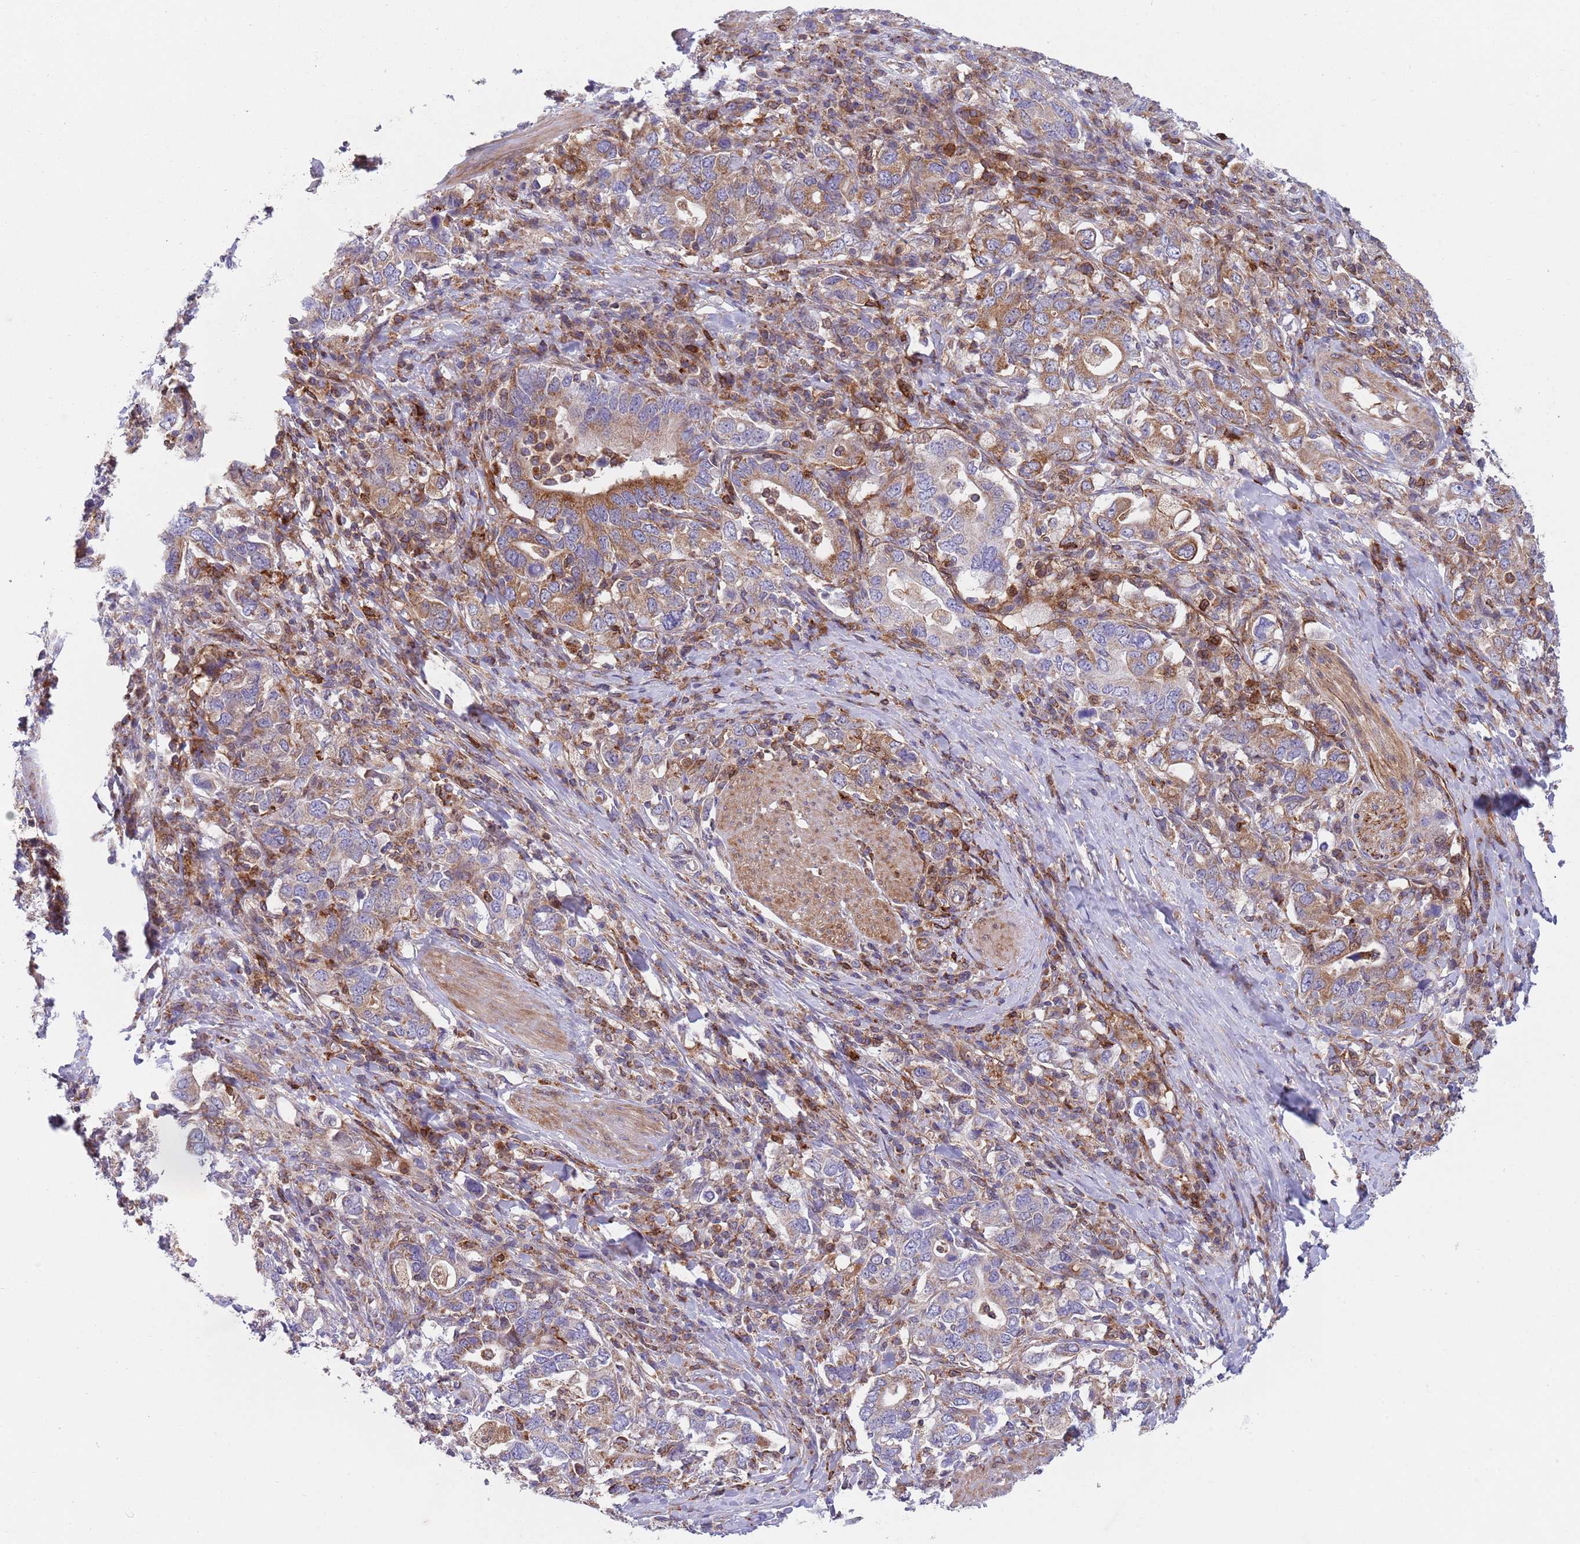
{"staining": {"intensity": "moderate", "quantity": "25%-75%", "location": "cytoplasmic/membranous"}, "tissue": "stomach cancer", "cell_type": "Tumor cells", "image_type": "cancer", "snomed": [{"axis": "morphology", "description": "Adenocarcinoma, NOS"}, {"axis": "topography", "description": "Stomach, upper"}, {"axis": "topography", "description": "Stomach"}], "caption": "Protein staining of stomach adenocarcinoma tissue reveals moderate cytoplasmic/membranous expression in about 25%-75% of tumor cells.", "gene": "ZMYM5", "patient": {"sex": "male", "age": 62}}